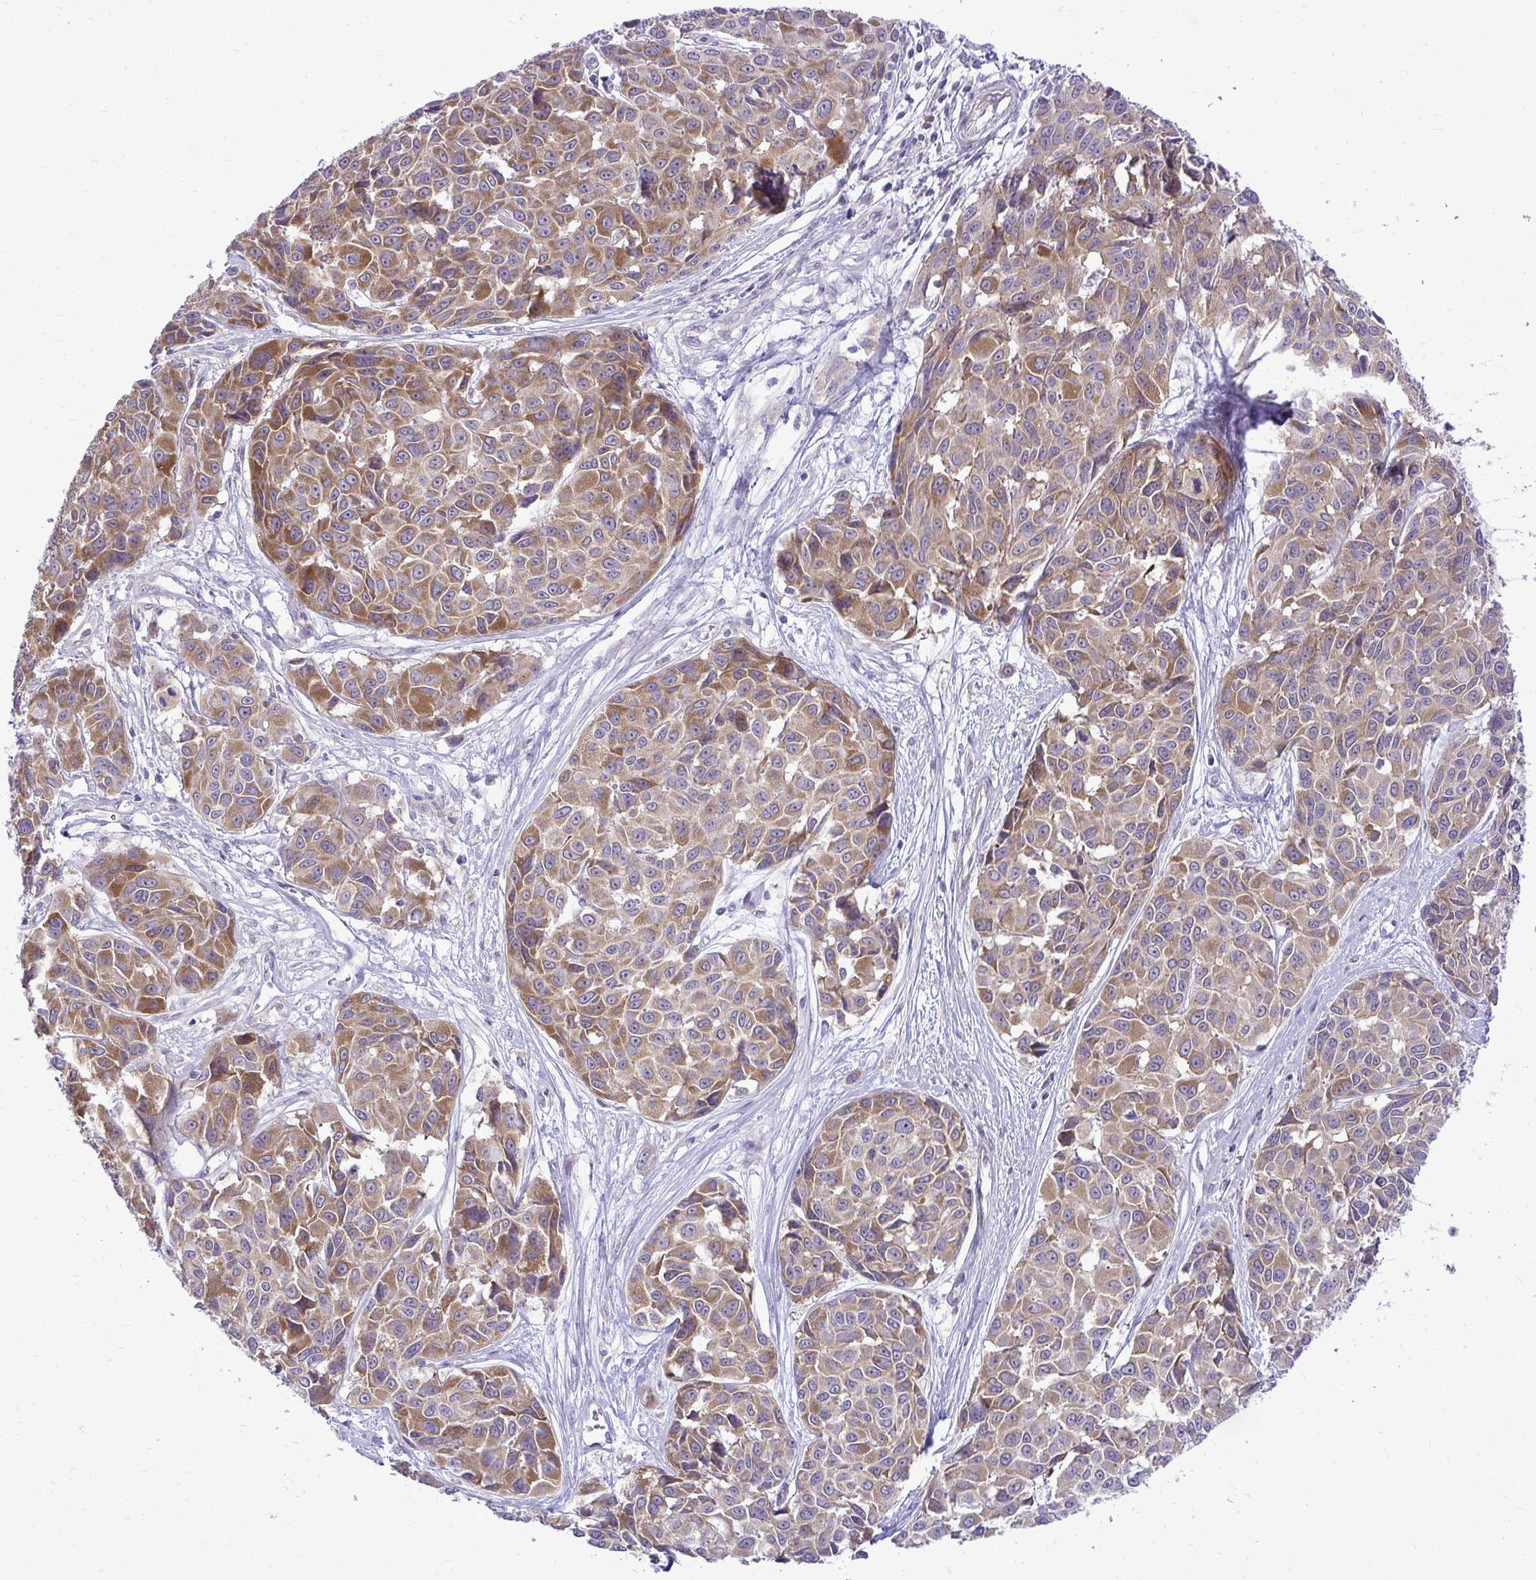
{"staining": {"intensity": "moderate", "quantity": ">75%", "location": "cytoplasmic/membranous"}, "tissue": "melanoma", "cell_type": "Tumor cells", "image_type": "cancer", "snomed": [{"axis": "morphology", "description": "Malignant melanoma, NOS"}, {"axis": "topography", "description": "Skin"}], "caption": "The image reveals staining of malignant melanoma, revealing moderate cytoplasmic/membranous protein expression (brown color) within tumor cells.", "gene": "SPTBN2", "patient": {"sex": "female", "age": 66}}